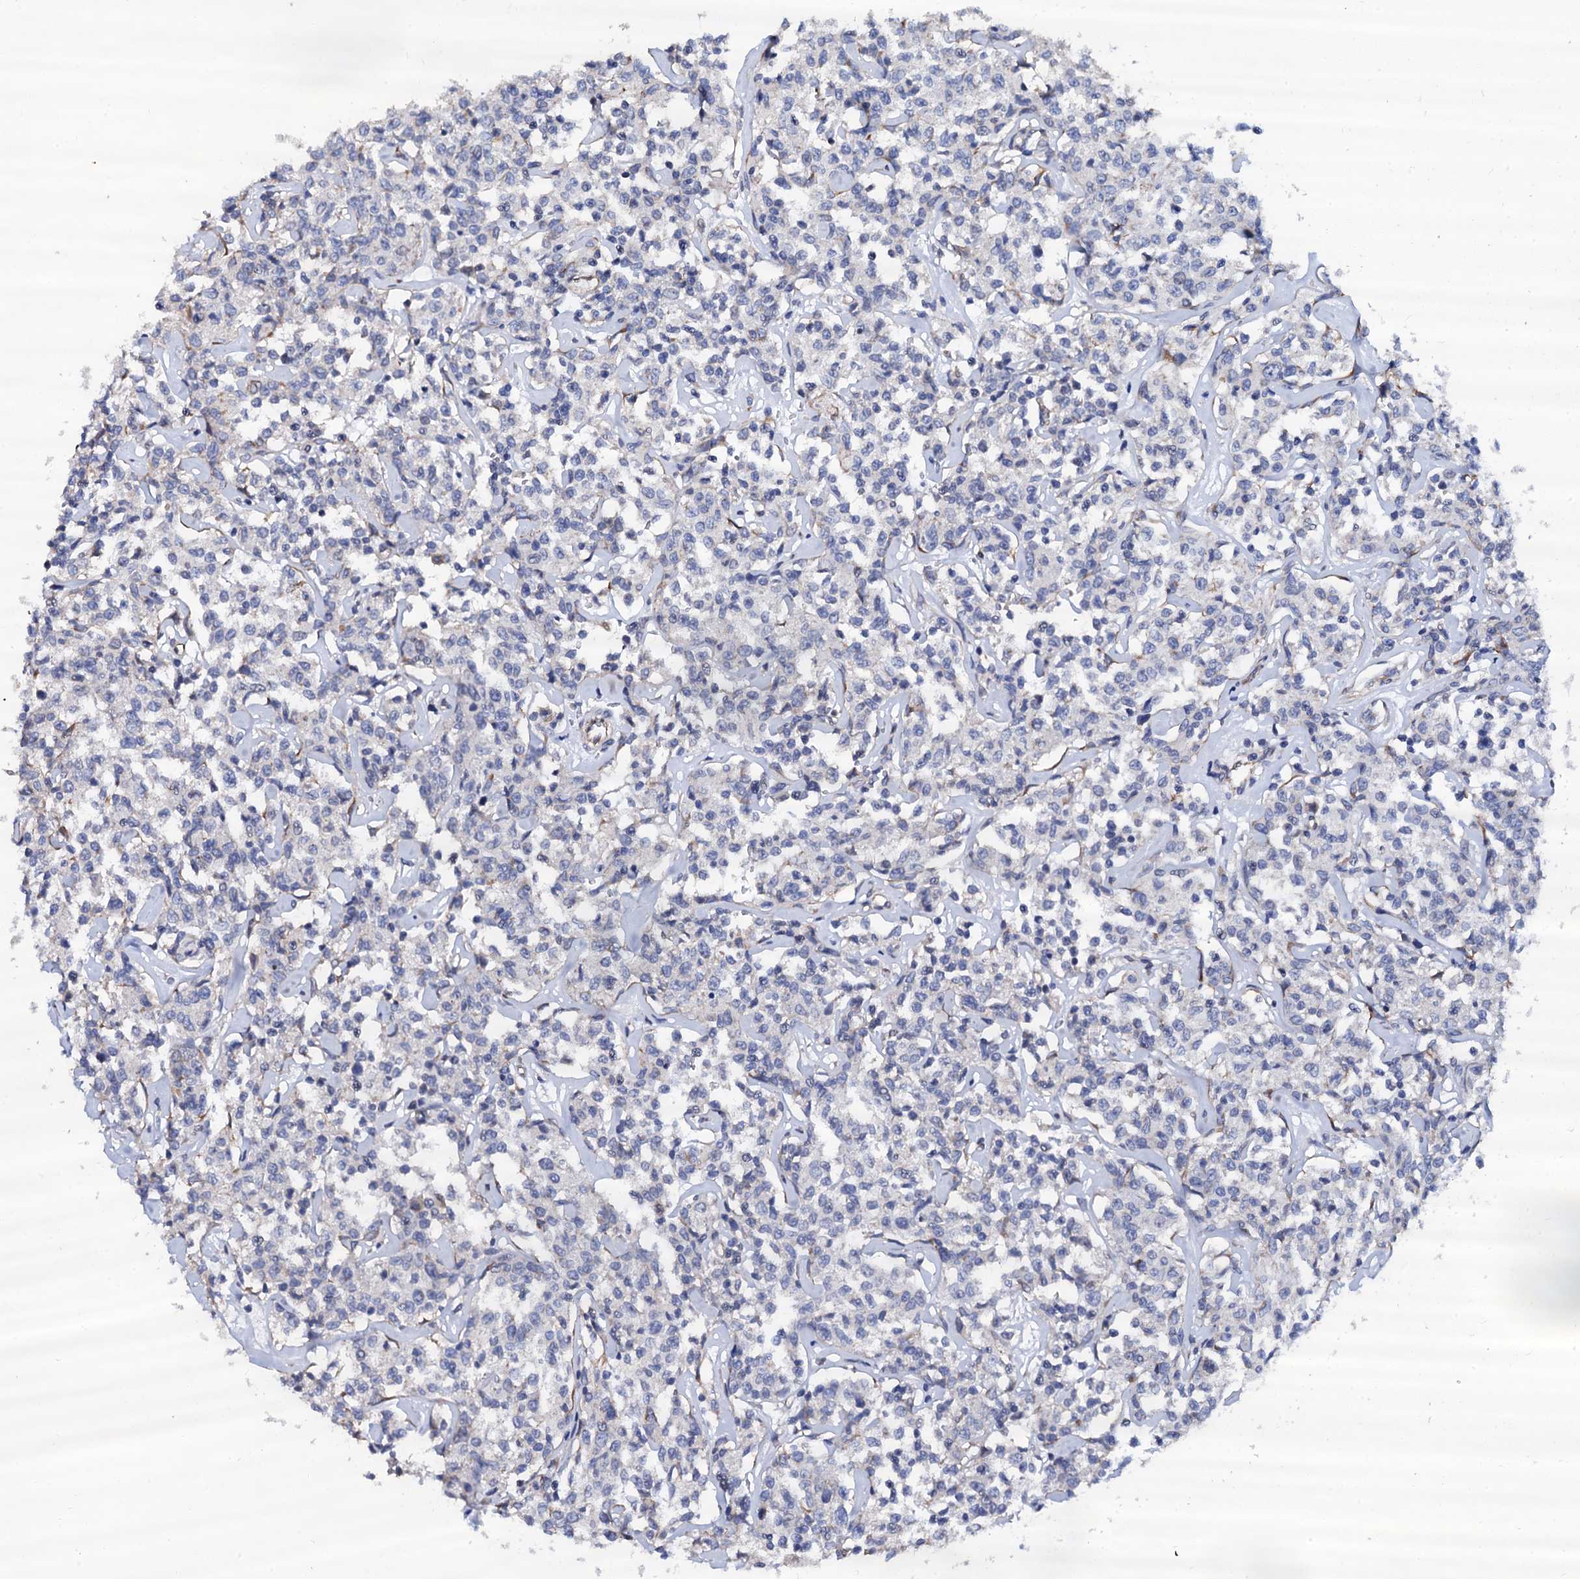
{"staining": {"intensity": "negative", "quantity": "none", "location": "none"}, "tissue": "lymphoma", "cell_type": "Tumor cells", "image_type": "cancer", "snomed": [{"axis": "morphology", "description": "Malignant lymphoma, non-Hodgkin's type, Low grade"}, {"axis": "topography", "description": "Small intestine"}], "caption": "DAB immunohistochemical staining of malignant lymphoma, non-Hodgkin's type (low-grade) reveals no significant positivity in tumor cells.", "gene": "AKAP3", "patient": {"sex": "female", "age": 59}}